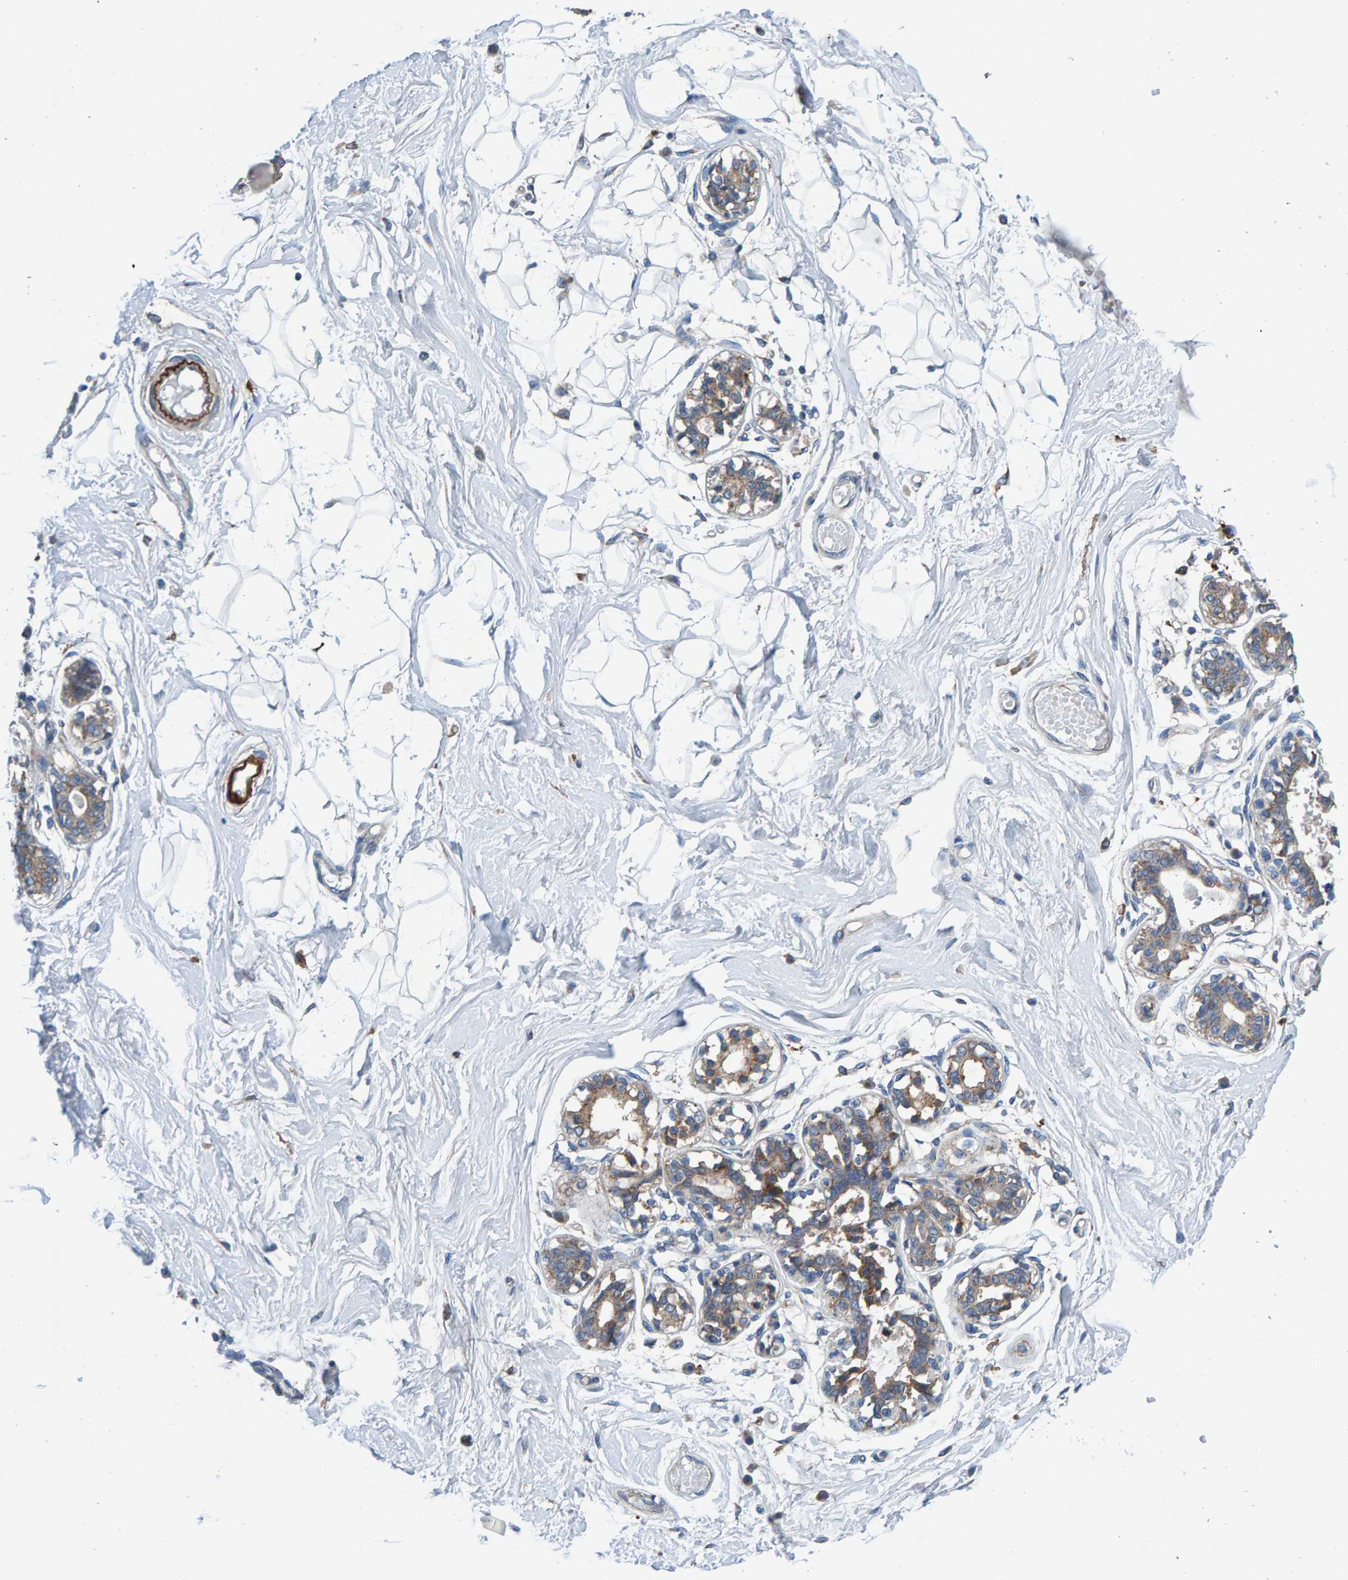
{"staining": {"intensity": "negative", "quantity": "none", "location": "none"}, "tissue": "breast", "cell_type": "Adipocytes", "image_type": "normal", "snomed": [{"axis": "morphology", "description": "Normal tissue, NOS"}, {"axis": "topography", "description": "Breast"}], "caption": "Breast stained for a protein using IHC demonstrates no expression adipocytes.", "gene": "MKLN1", "patient": {"sex": "female", "age": 45}}